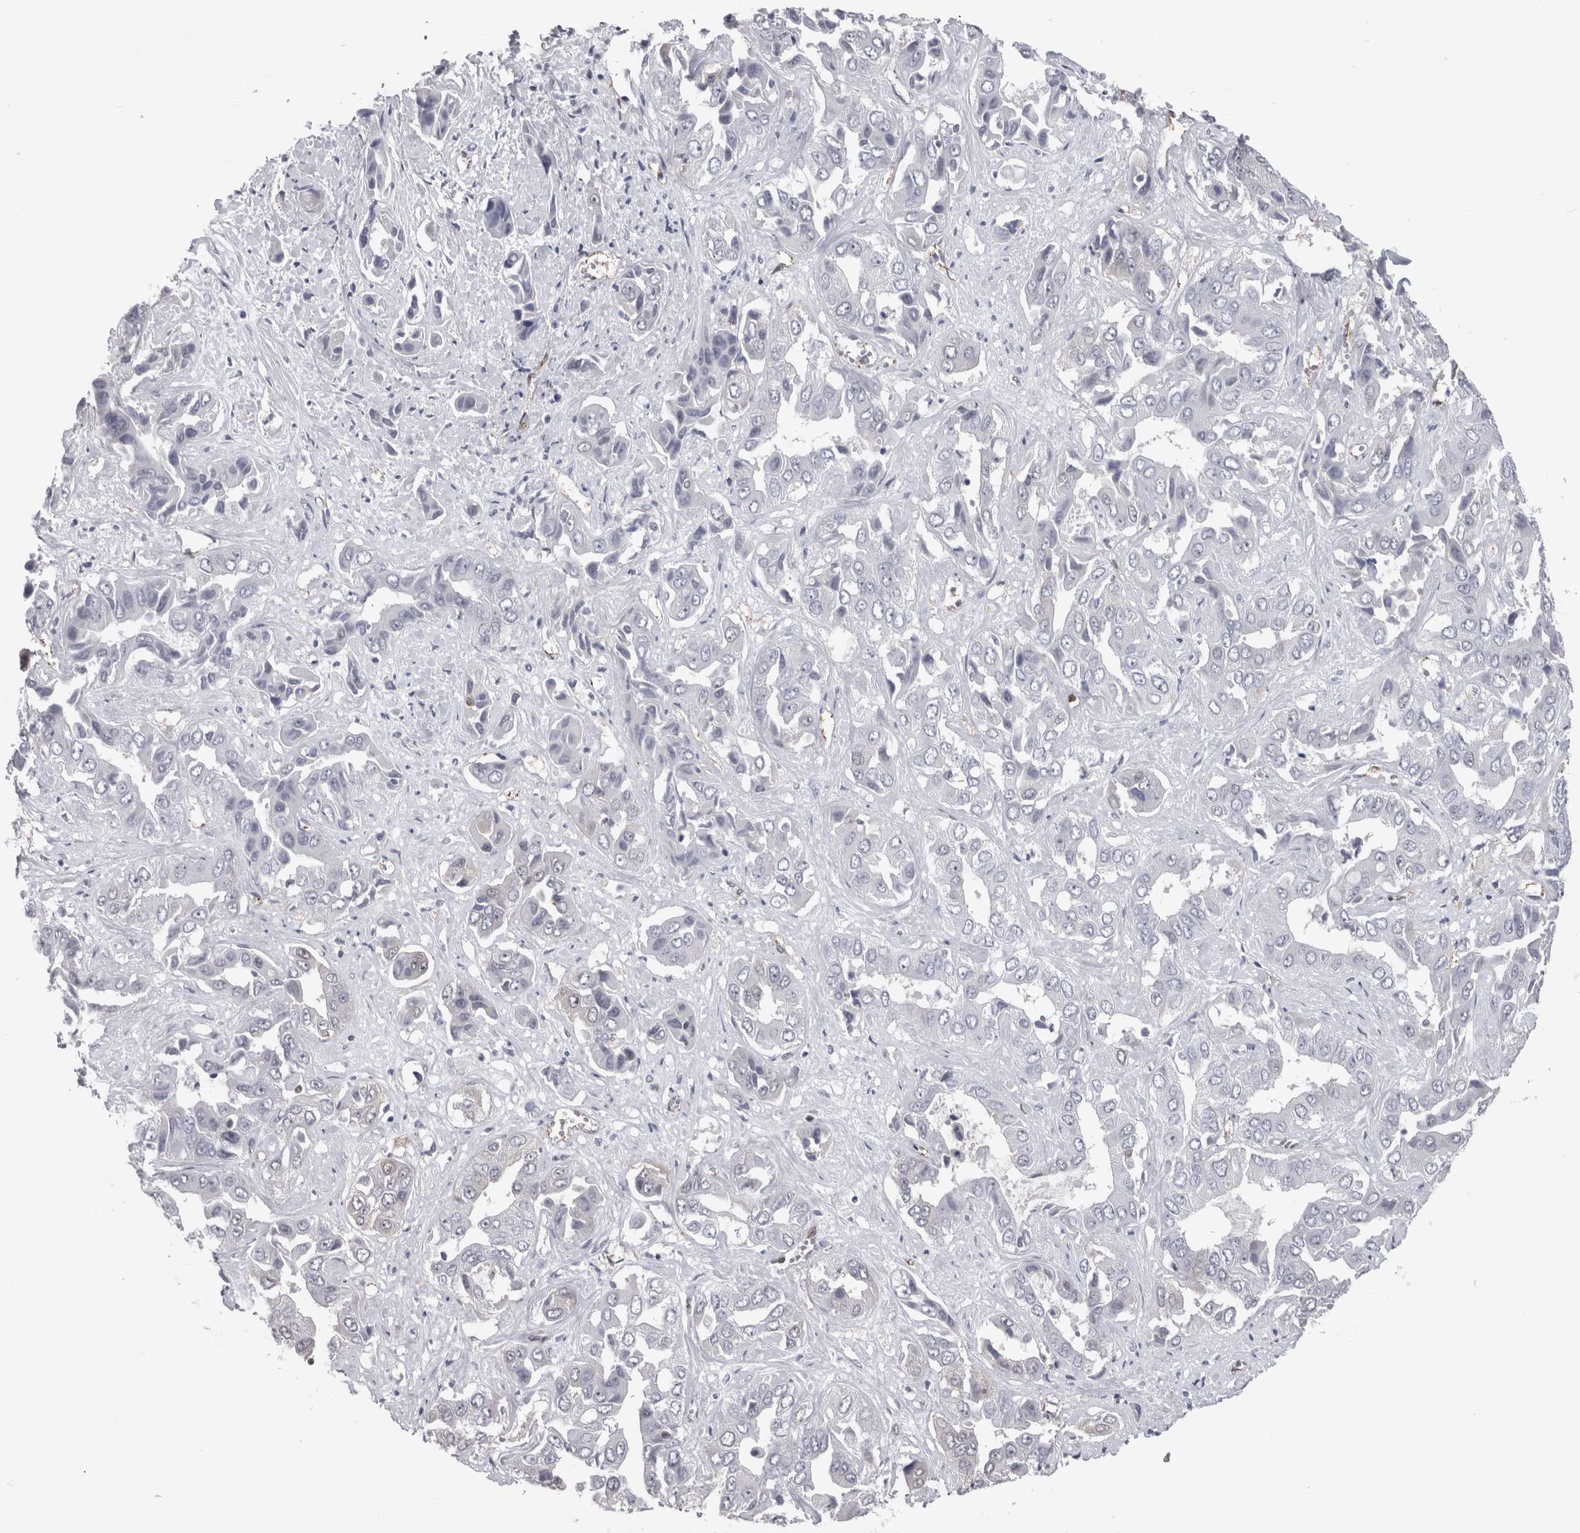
{"staining": {"intensity": "negative", "quantity": "none", "location": "none"}, "tissue": "liver cancer", "cell_type": "Tumor cells", "image_type": "cancer", "snomed": [{"axis": "morphology", "description": "Cholangiocarcinoma"}, {"axis": "topography", "description": "Liver"}], "caption": "Immunohistochemical staining of human cholangiocarcinoma (liver) shows no significant positivity in tumor cells.", "gene": "ACOT7", "patient": {"sex": "female", "age": 52}}